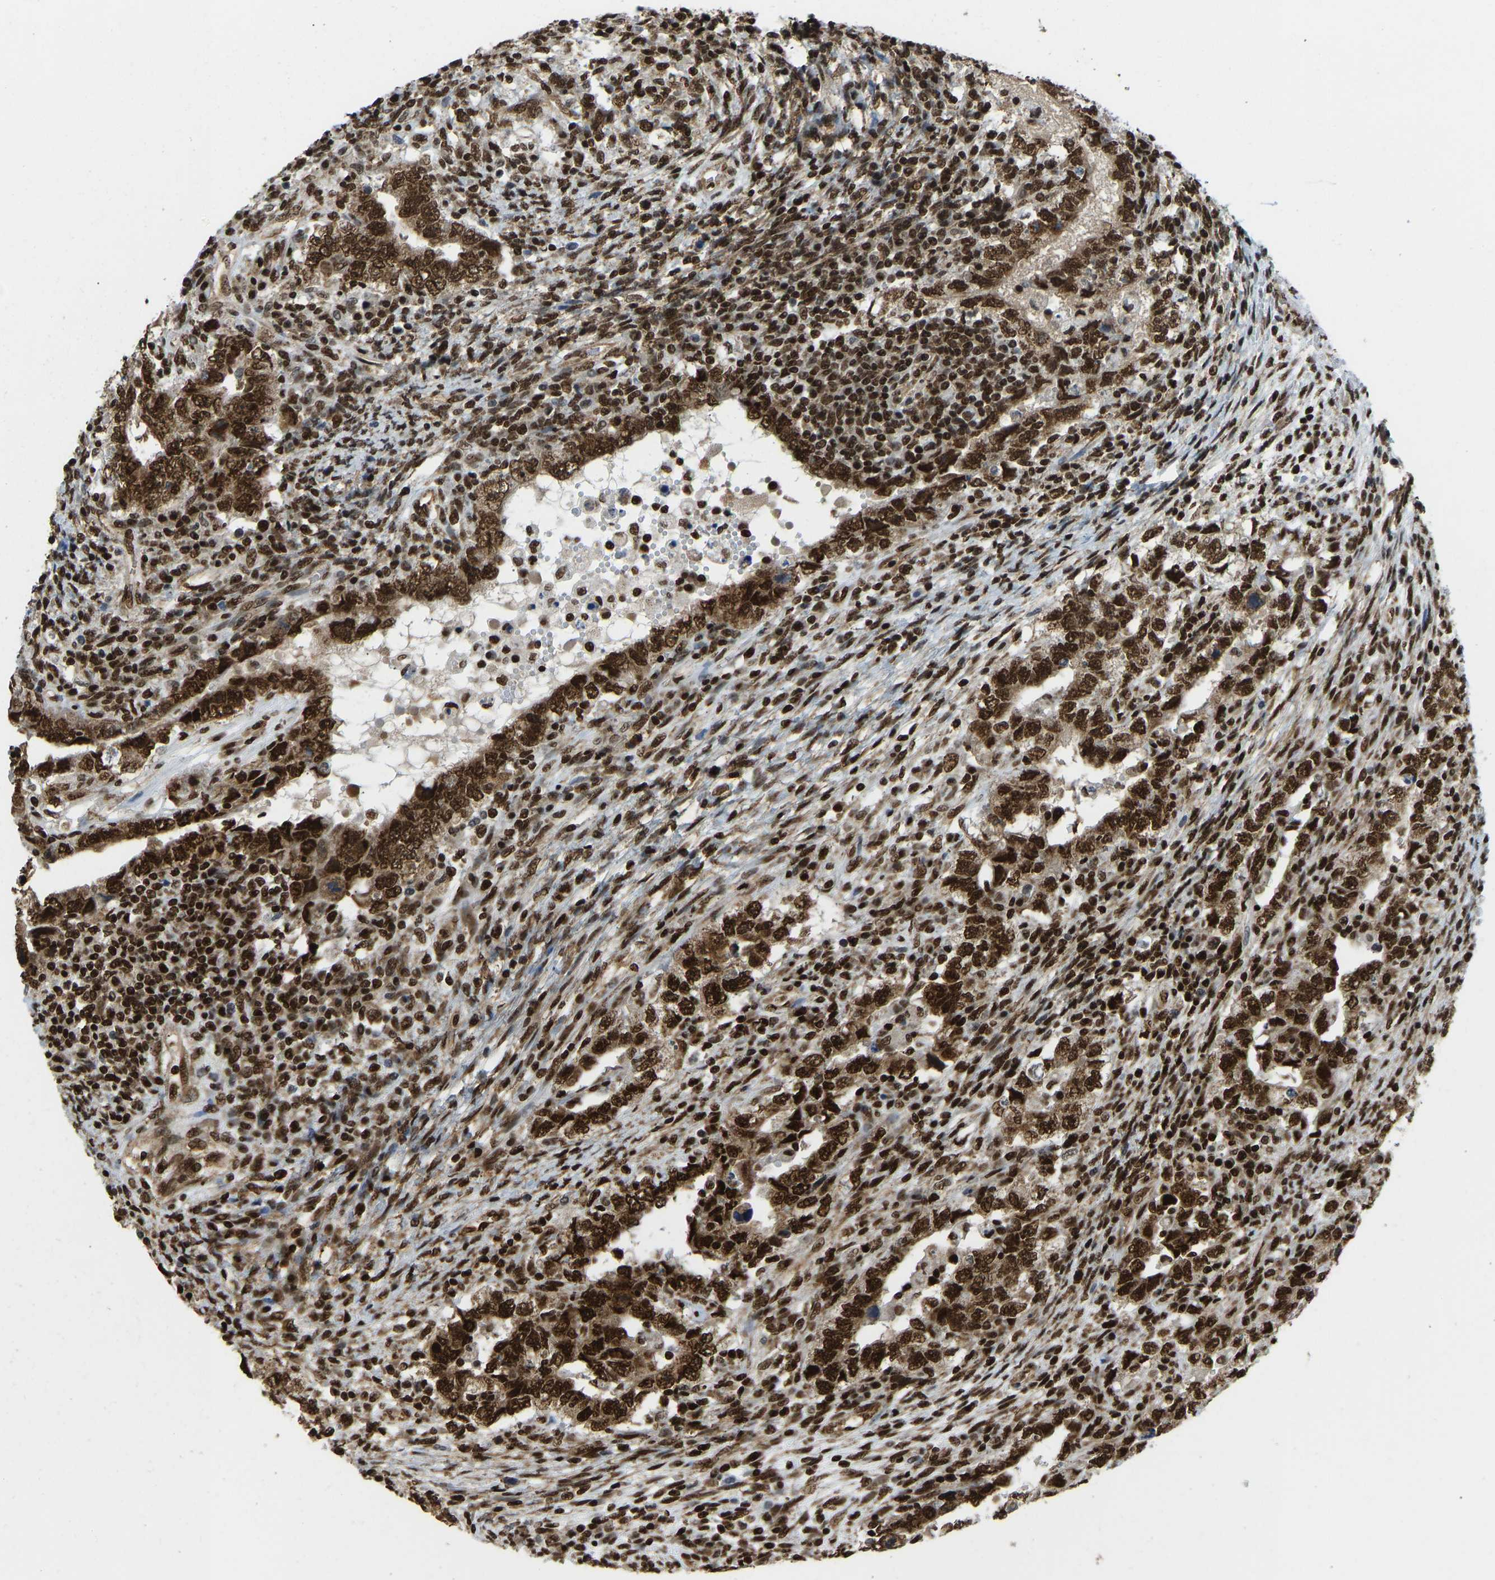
{"staining": {"intensity": "strong", "quantity": ">75%", "location": "cytoplasmic/membranous,nuclear"}, "tissue": "testis cancer", "cell_type": "Tumor cells", "image_type": "cancer", "snomed": [{"axis": "morphology", "description": "Carcinoma, Embryonal, NOS"}, {"axis": "topography", "description": "Testis"}], "caption": "Testis cancer (embryonal carcinoma) stained for a protein shows strong cytoplasmic/membranous and nuclear positivity in tumor cells.", "gene": "ZSCAN20", "patient": {"sex": "male", "age": 26}}